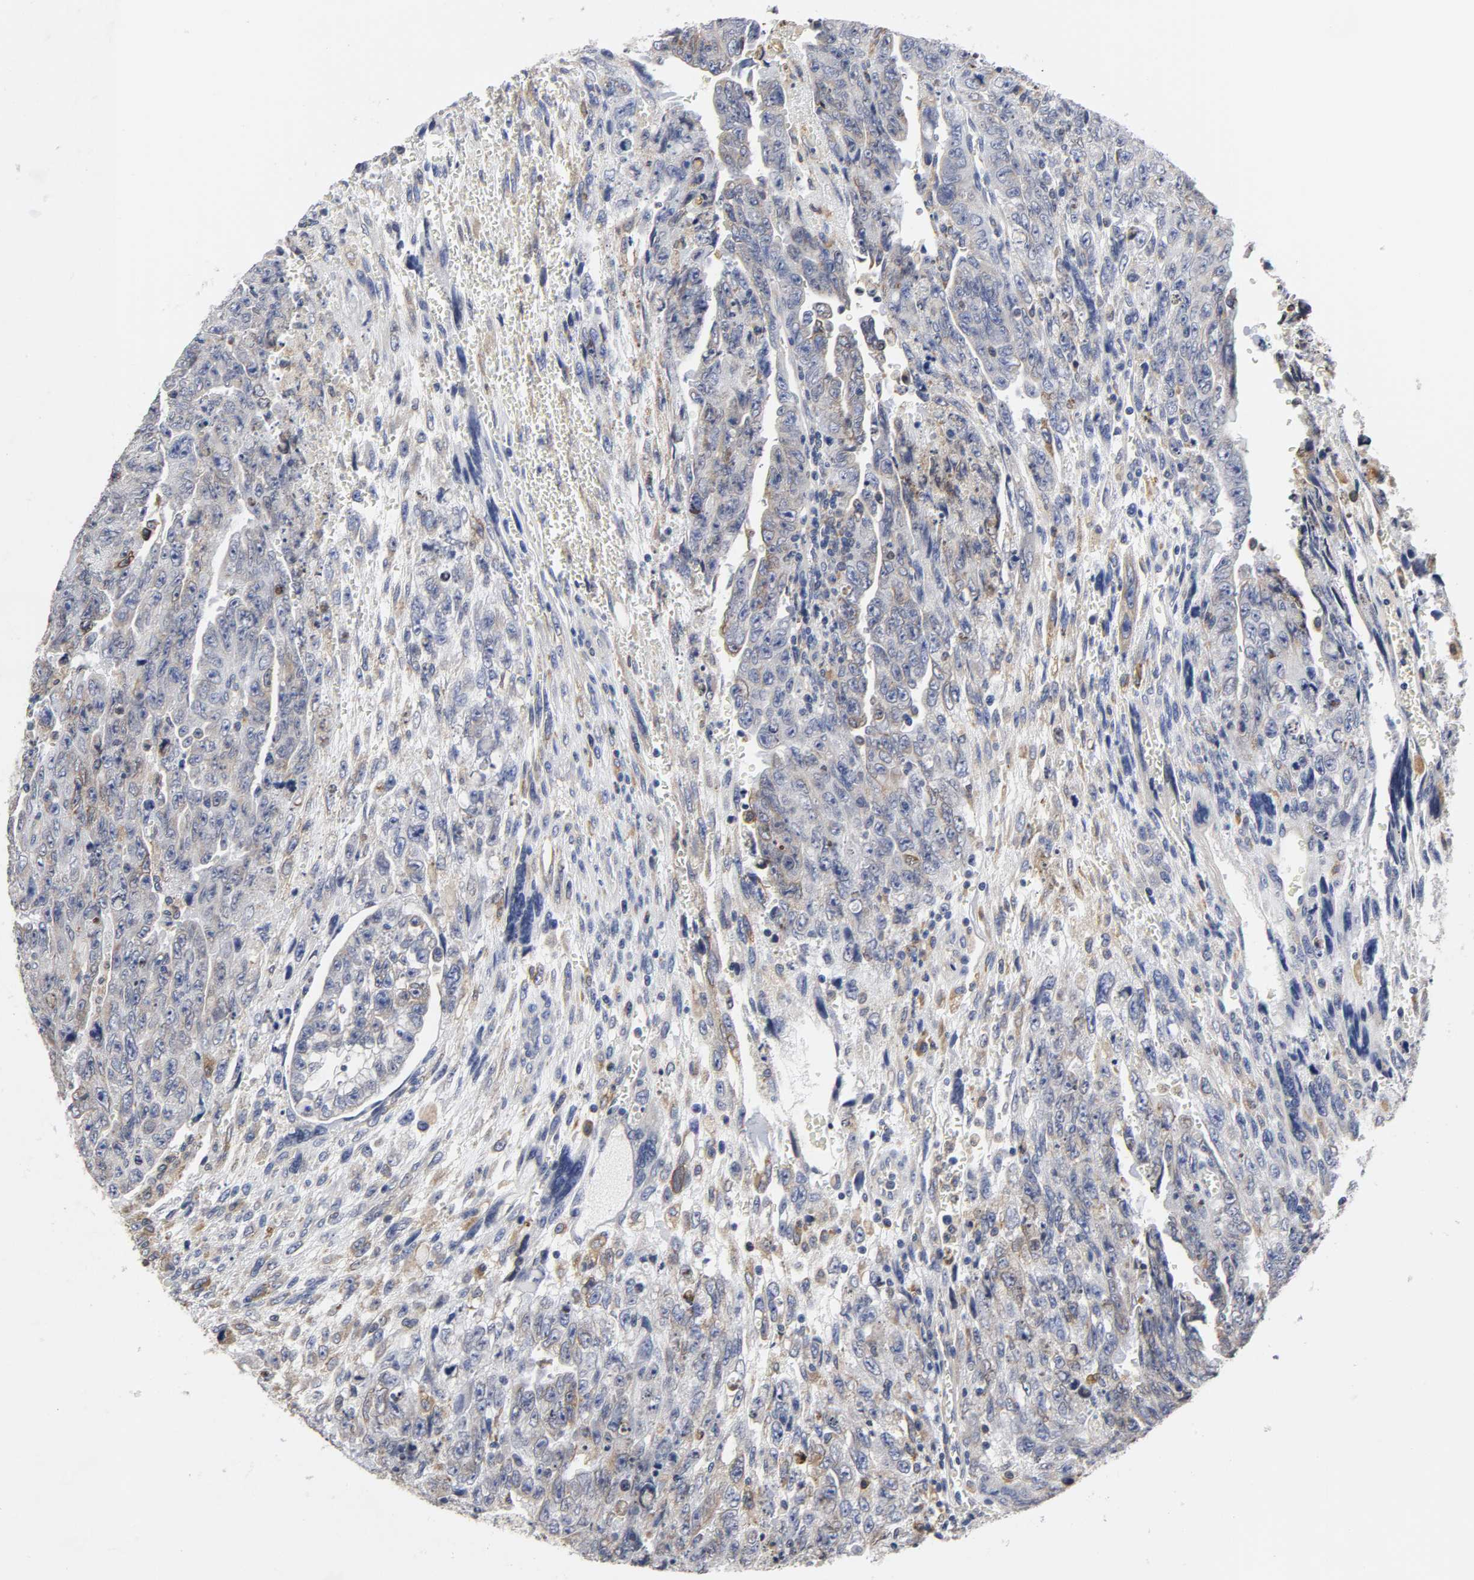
{"staining": {"intensity": "weak", "quantity": "25%-75%", "location": "cytoplasmic/membranous"}, "tissue": "testis cancer", "cell_type": "Tumor cells", "image_type": "cancer", "snomed": [{"axis": "morphology", "description": "Carcinoma, Embryonal, NOS"}, {"axis": "topography", "description": "Testis"}], "caption": "Protein staining by IHC demonstrates weak cytoplasmic/membranous expression in approximately 25%-75% of tumor cells in testis cancer.", "gene": "HCK", "patient": {"sex": "male", "age": 28}}